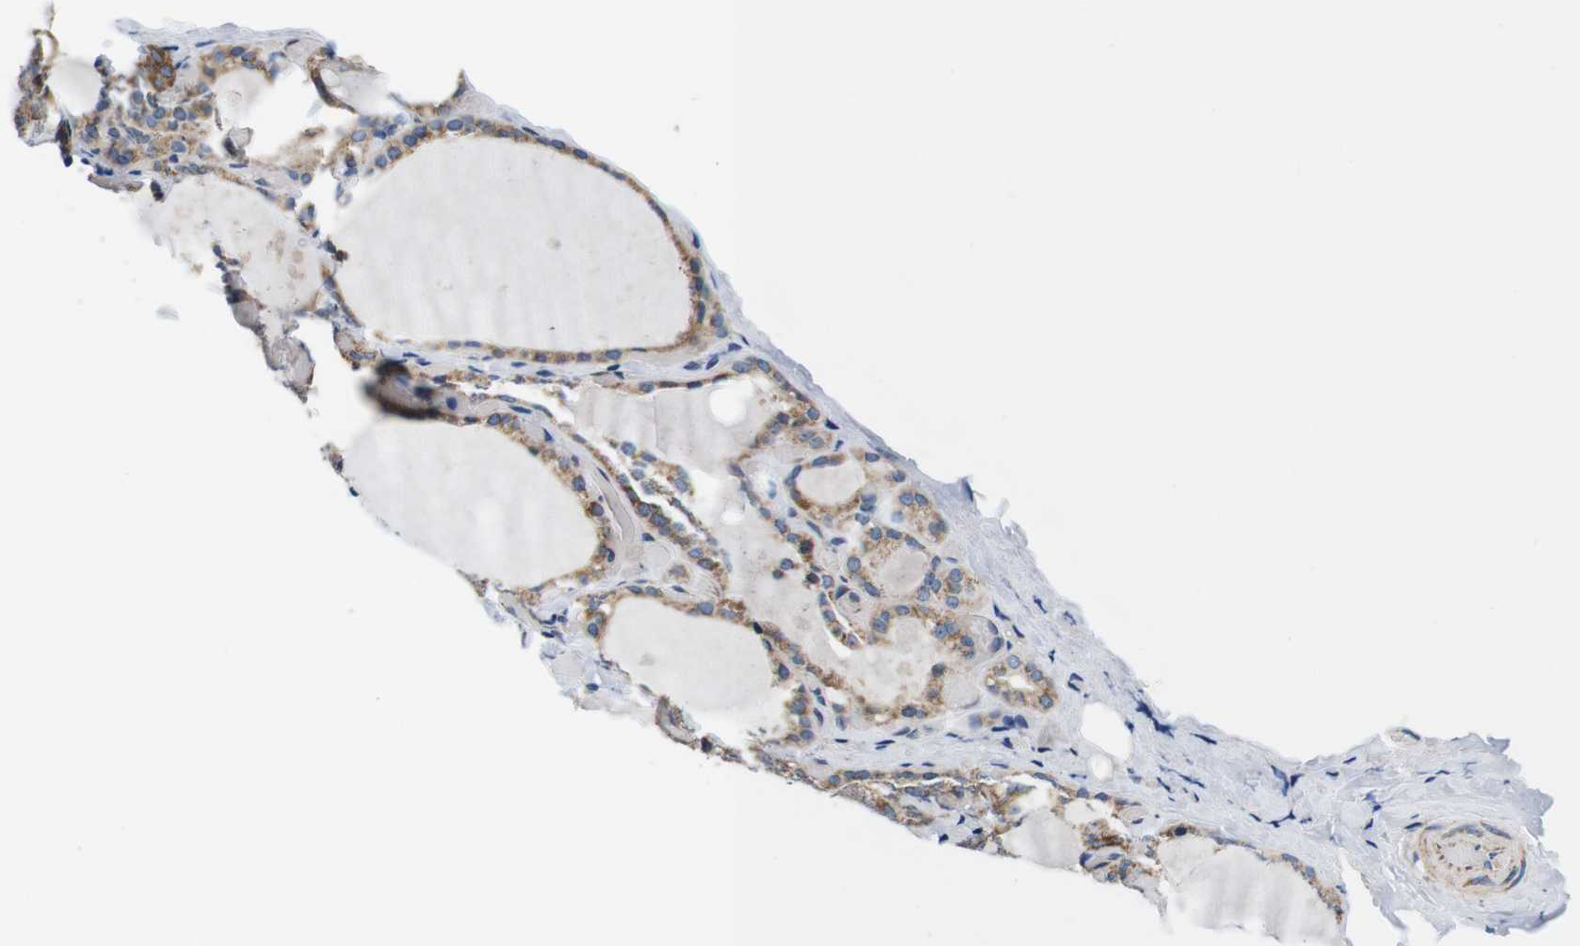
{"staining": {"intensity": "weak", "quantity": ">75%", "location": "cytoplasmic/membranous"}, "tissue": "thyroid gland", "cell_type": "Glandular cells", "image_type": "normal", "snomed": [{"axis": "morphology", "description": "Normal tissue, NOS"}, {"axis": "topography", "description": "Thyroid gland"}], "caption": "The micrograph demonstrates staining of normal thyroid gland, revealing weak cytoplasmic/membranous protein expression (brown color) within glandular cells.", "gene": "LRP4", "patient": {"sex": "female", "age": 44}}